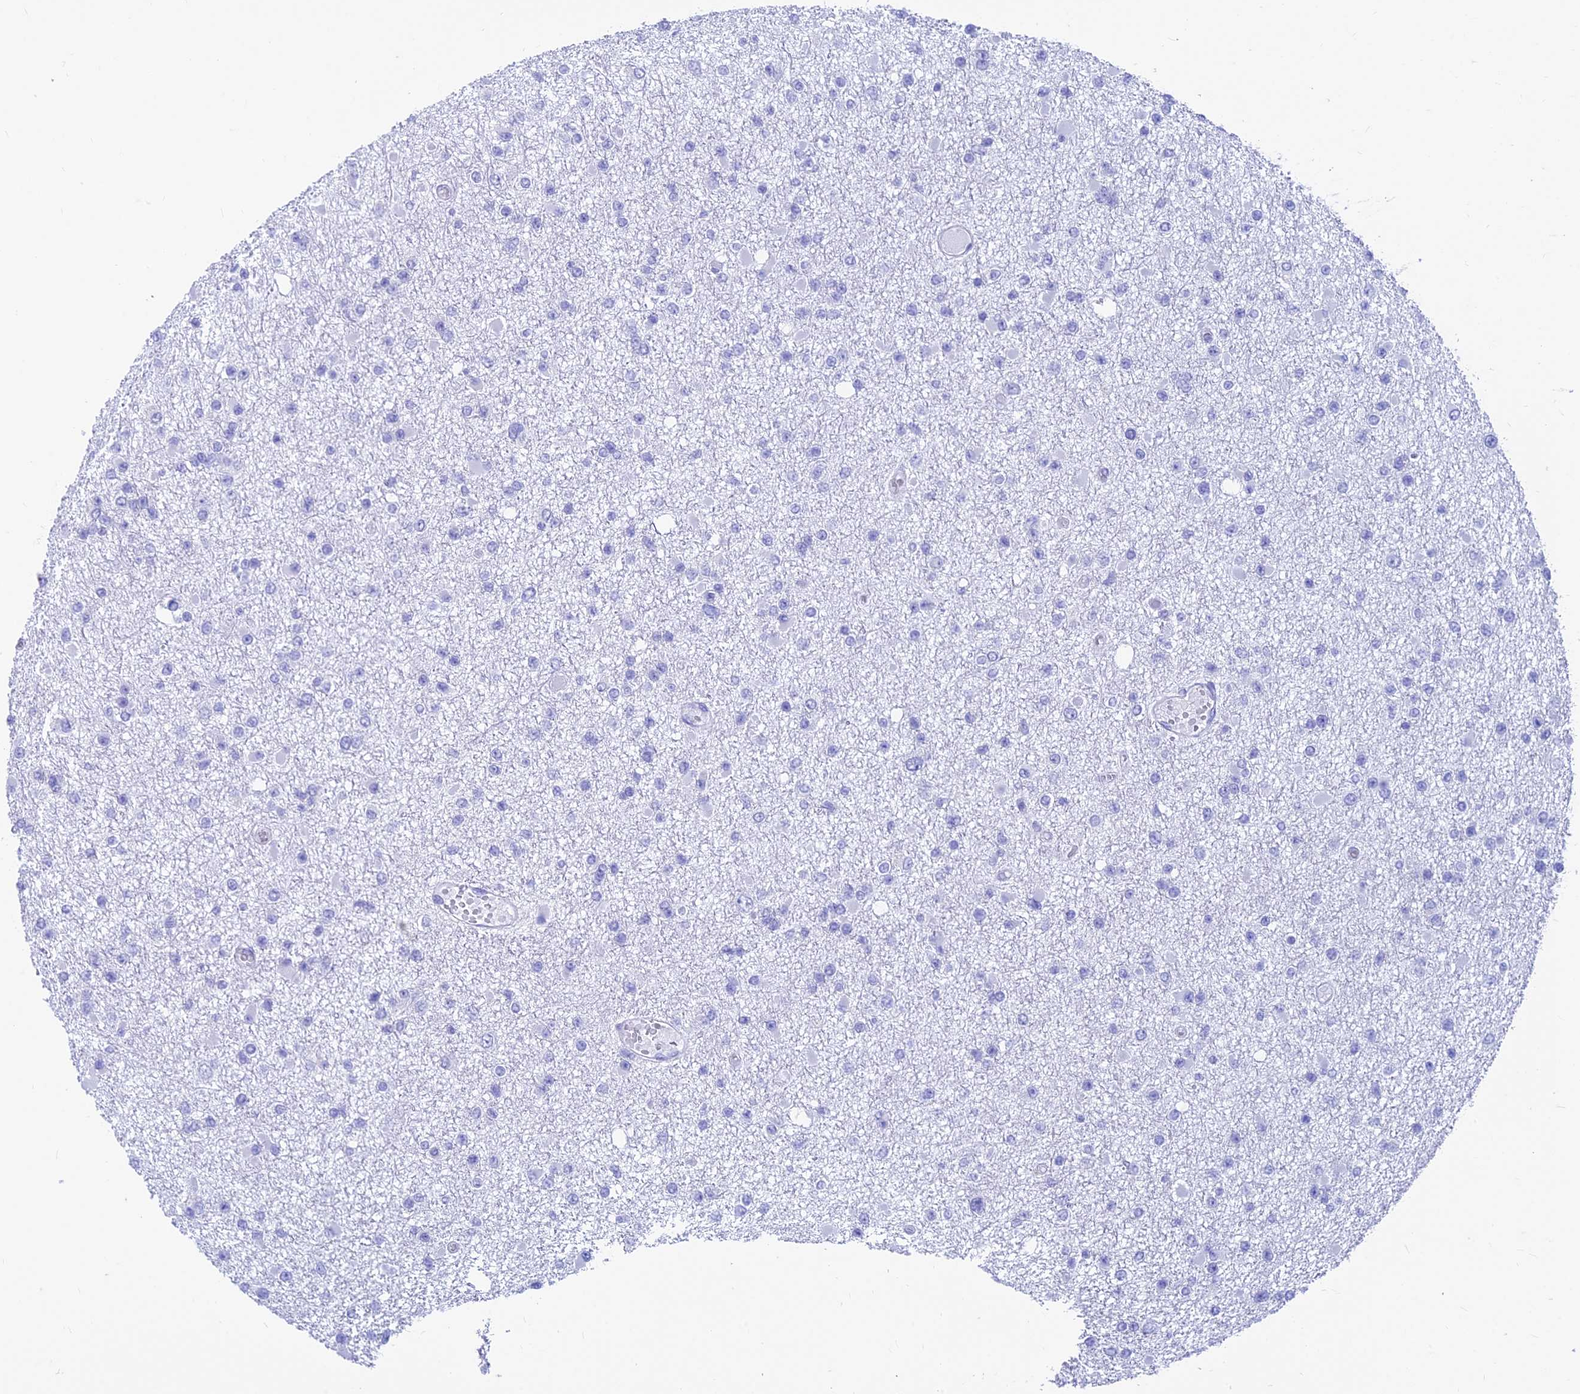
{"staining": {"intensity": "negative", "quantity": "none", "location": "none"}, "tissue": "glioma", "cell_type": "Tumor cells", "image_type": "cancer", "snomed": [{"axis": "morphology", "description": "Glioma, malignant, Low grade"}, {"axis": "topography", "description": "Brain"}], "caption": "Tumor cells are negative for brown protein staining in malignant glioma (low-grade).", "gene": "RTN4RL1", "patient": {"sex": "female", "age": 22}}